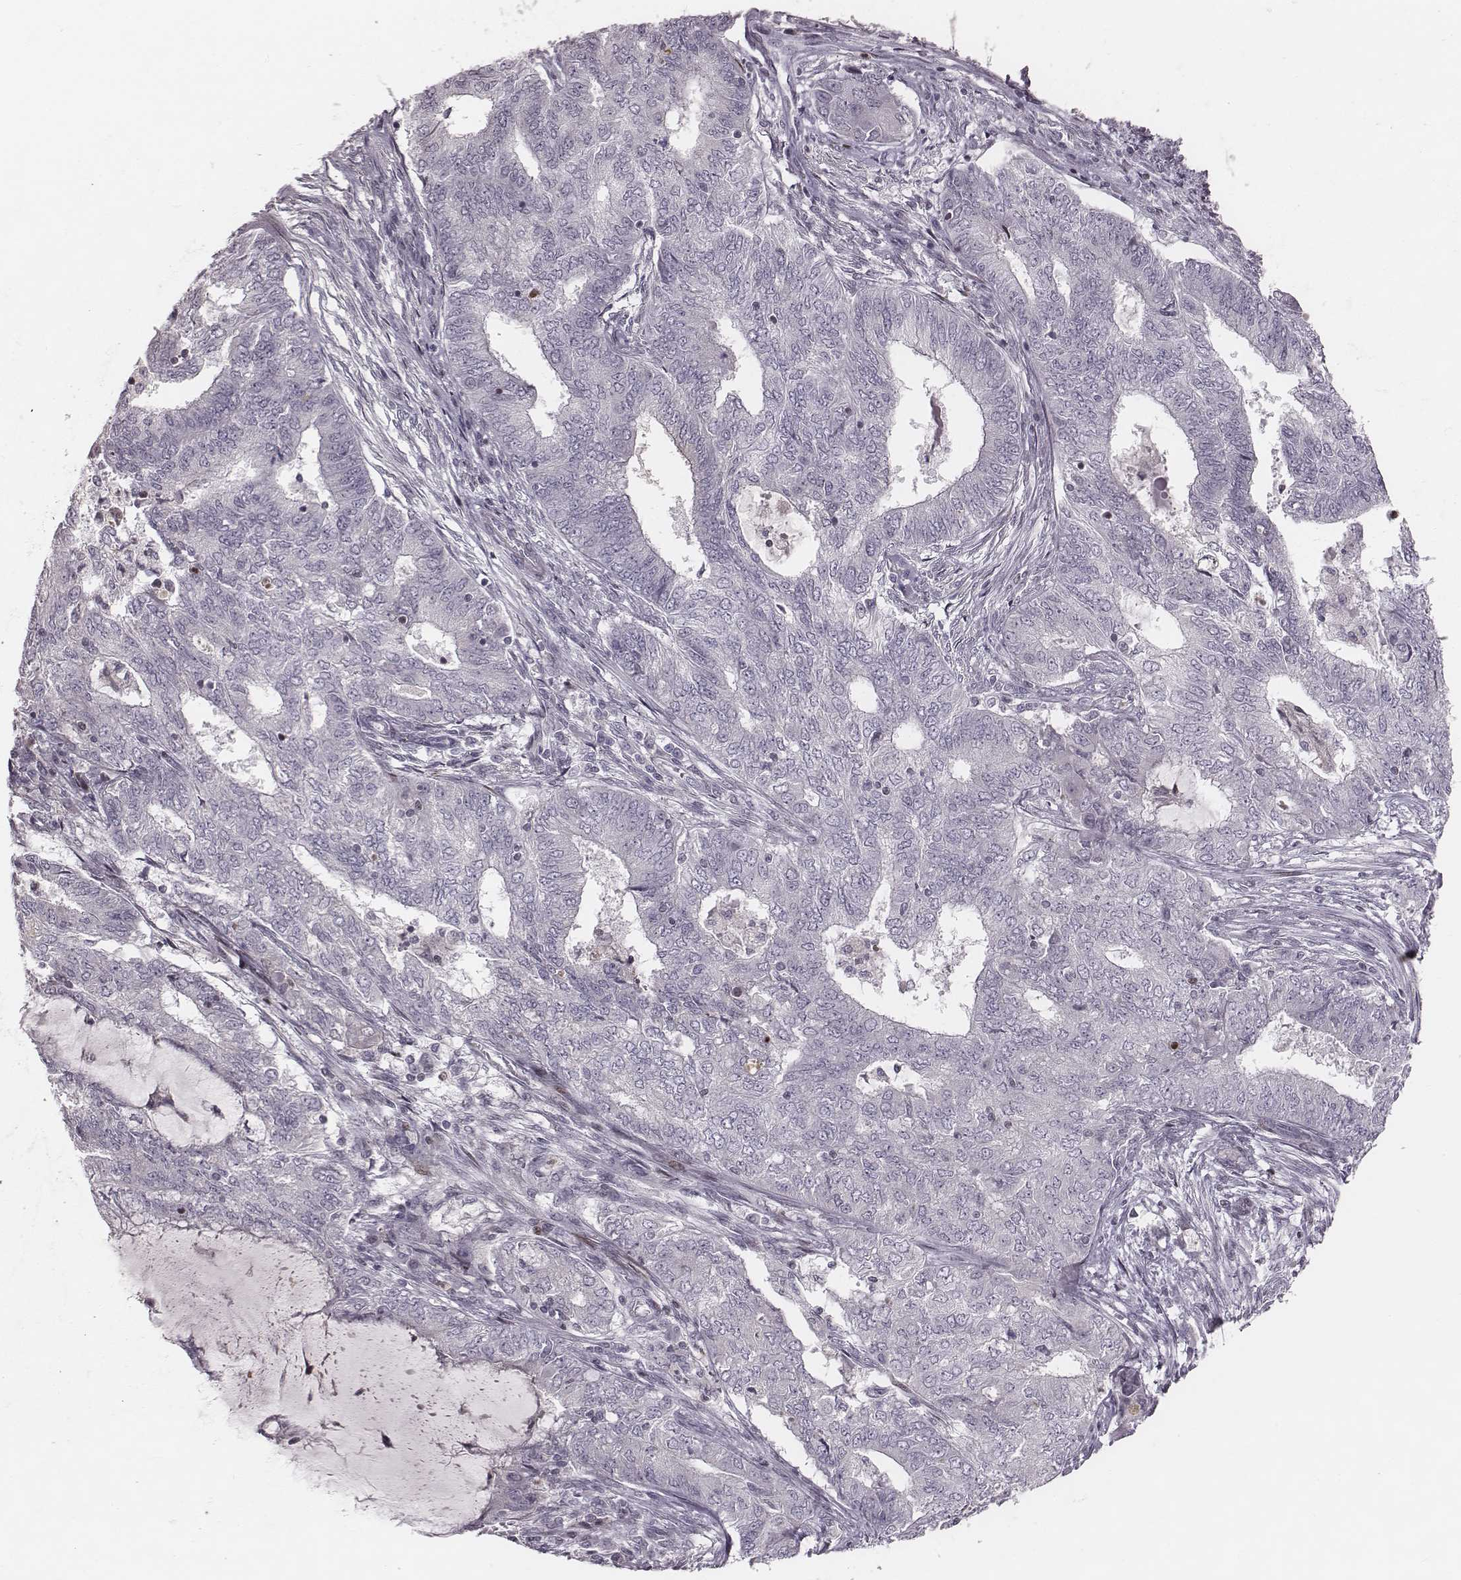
{"staining": {"intensity": "negative", "quantity": "none", "location": "none"}, "tissue": "endometrial cancer", "cell_type": "Tumor cells", "image_type": "cancer", "snomed": [{"axis": "morphology", "description": "Adenocarcinoma, NOS"}, {"axis": "topography", "description": "Endometrium"}], "caption": "The micrograph shows no staining of tumor cells in adenocarcinoma (endometrial).", "gene": "NDC1", "patient": {"sex": "female", "age": 62}}